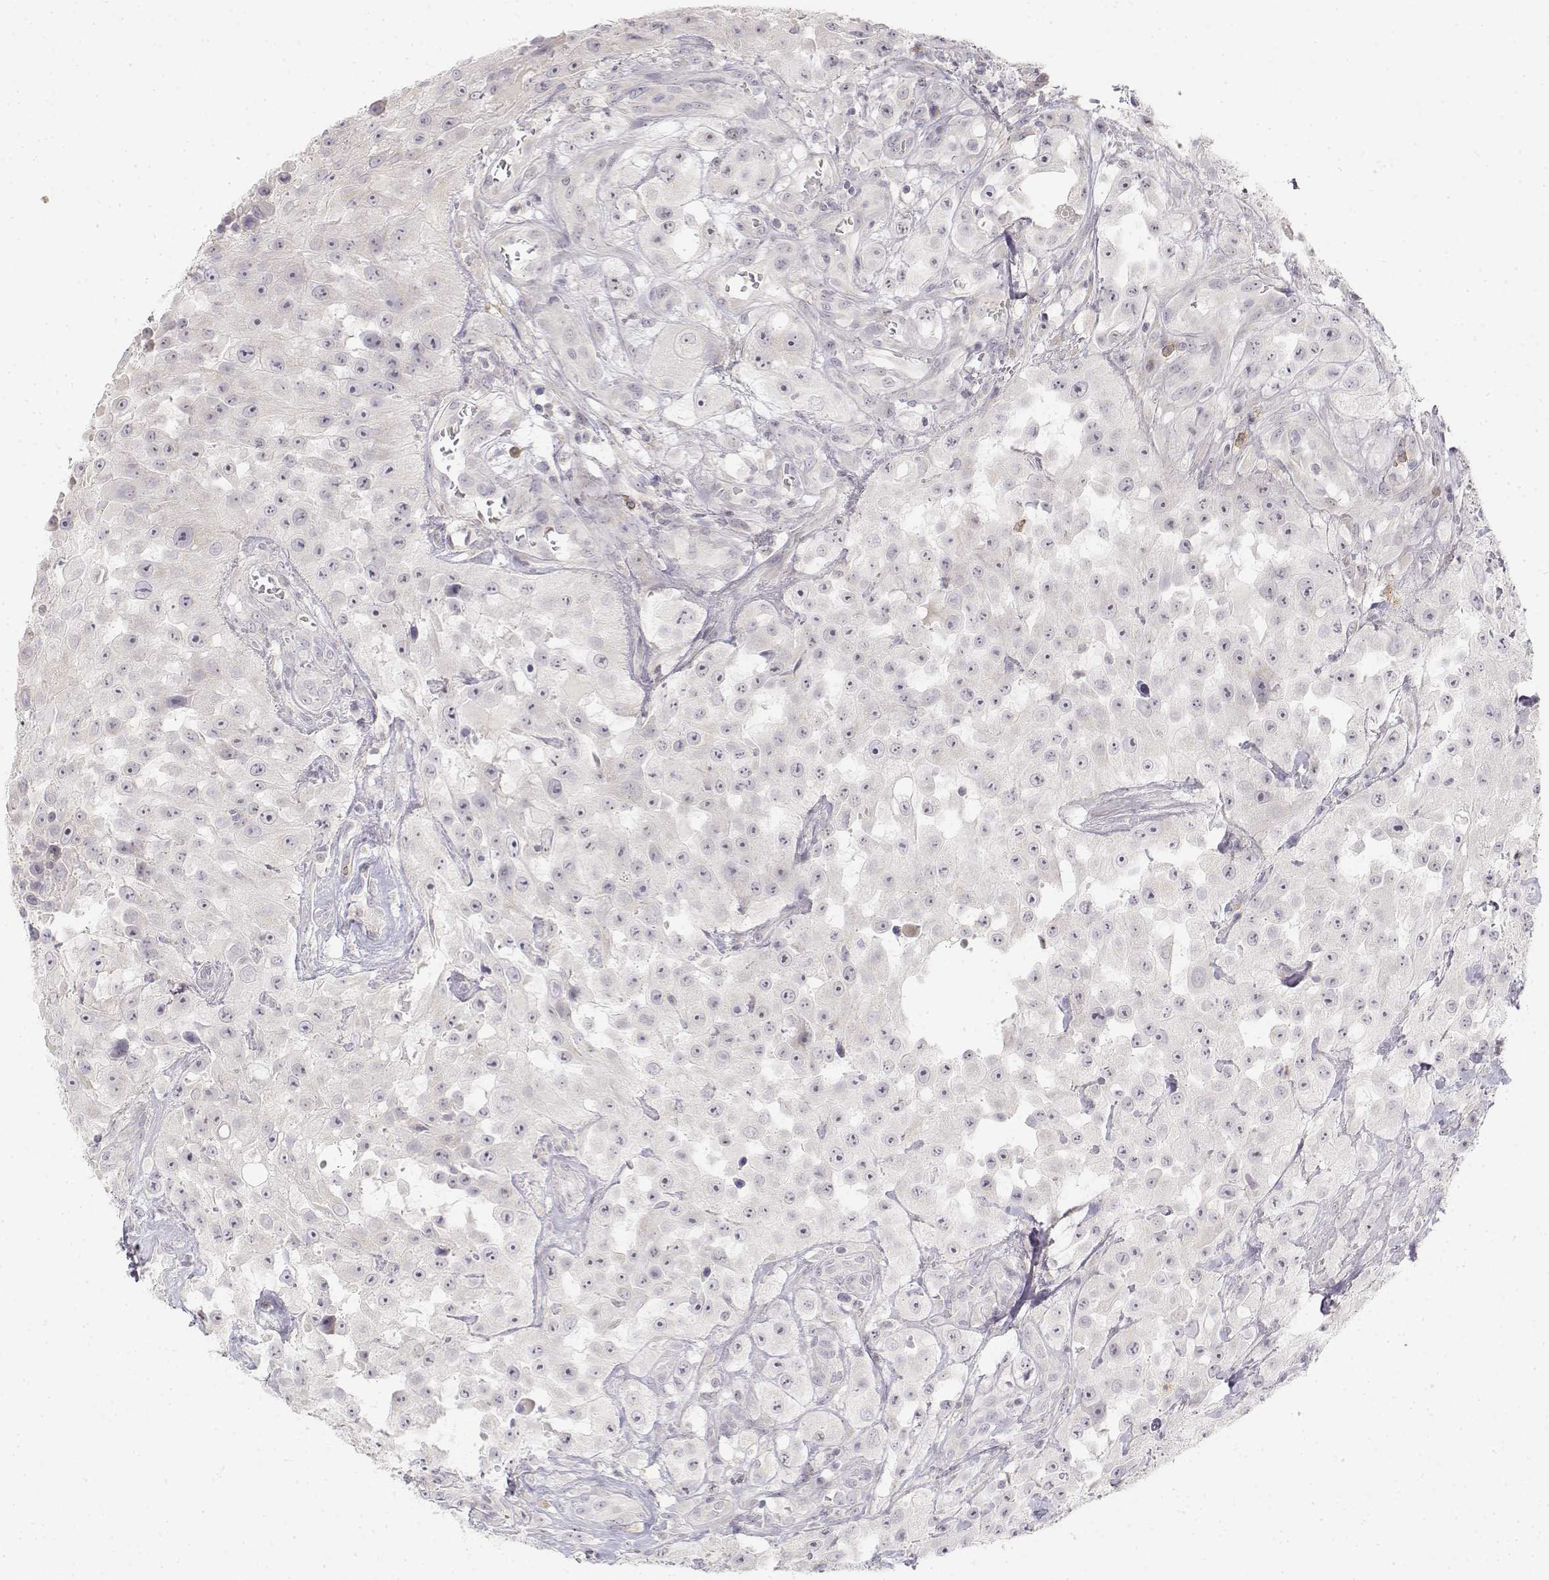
{"staining": {"intensity": "negative", "quantity": "none", "location": "none"}, "tissue": "urothelial cancer", "cell_type": "Tumor cells", "image_type": "cancer", "snomed": [{"axis": "morphology", "description": "Urothelial carcinoma, High grade"}, {"axis": "topography", "description": "Urinary bladder"}], "caption": "IHC photomicrograph of urothelial carcinoma (high-grade) stained for a protein (brown), which reveals no positivity in tumor cells. Nuclei are stained in blue.", "gene": "GLIPR1L2", "patient": {"sex": "male", "age": 79}}